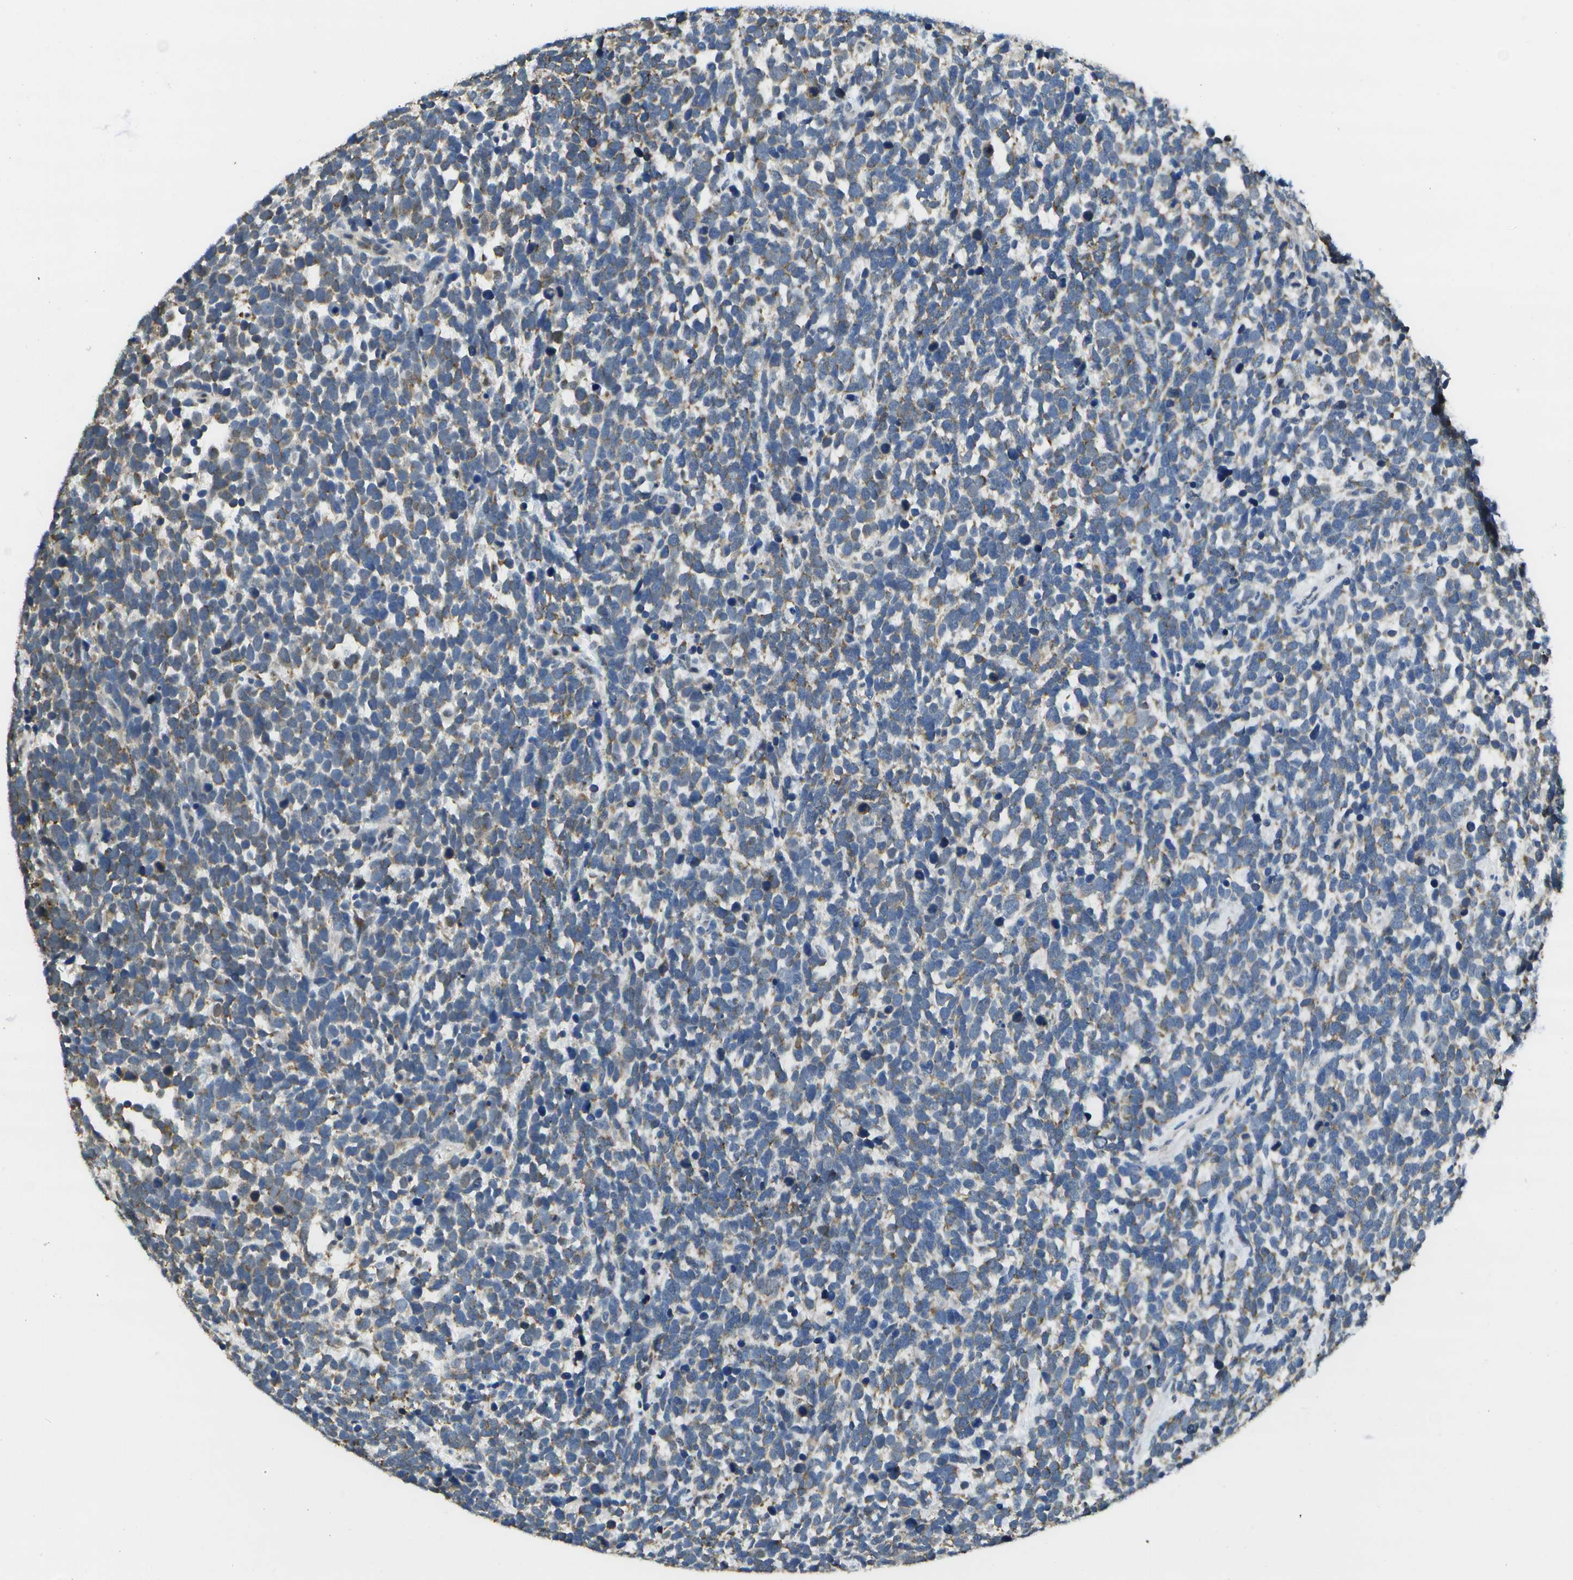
{"staining": {"intensity": "moderate", "quantity": "25%-75%", "location": "cytoplasmic/membranous"}, "tissue": "urothelial cancer", "cell_type": "Tumor cells", "image_type": "cancer", "snomed": [{"axis": "morphology", "description": "Urothelial carcinoma, High grade"}, {"axis": "topography", "description": "Urinary bladder"}], "caption": "Urothelial cancer was stained to show a protein in brown. There is medium levels of moderate cytoplasmic/membranous staining in about 25%-75% of tumor cells. (DAB (3,3'-diaminobenzidine) = brown stain, brightfield microscopy at high magnification).", "gene": "DSE", "patient": {"sex": "female", "age": 82}}